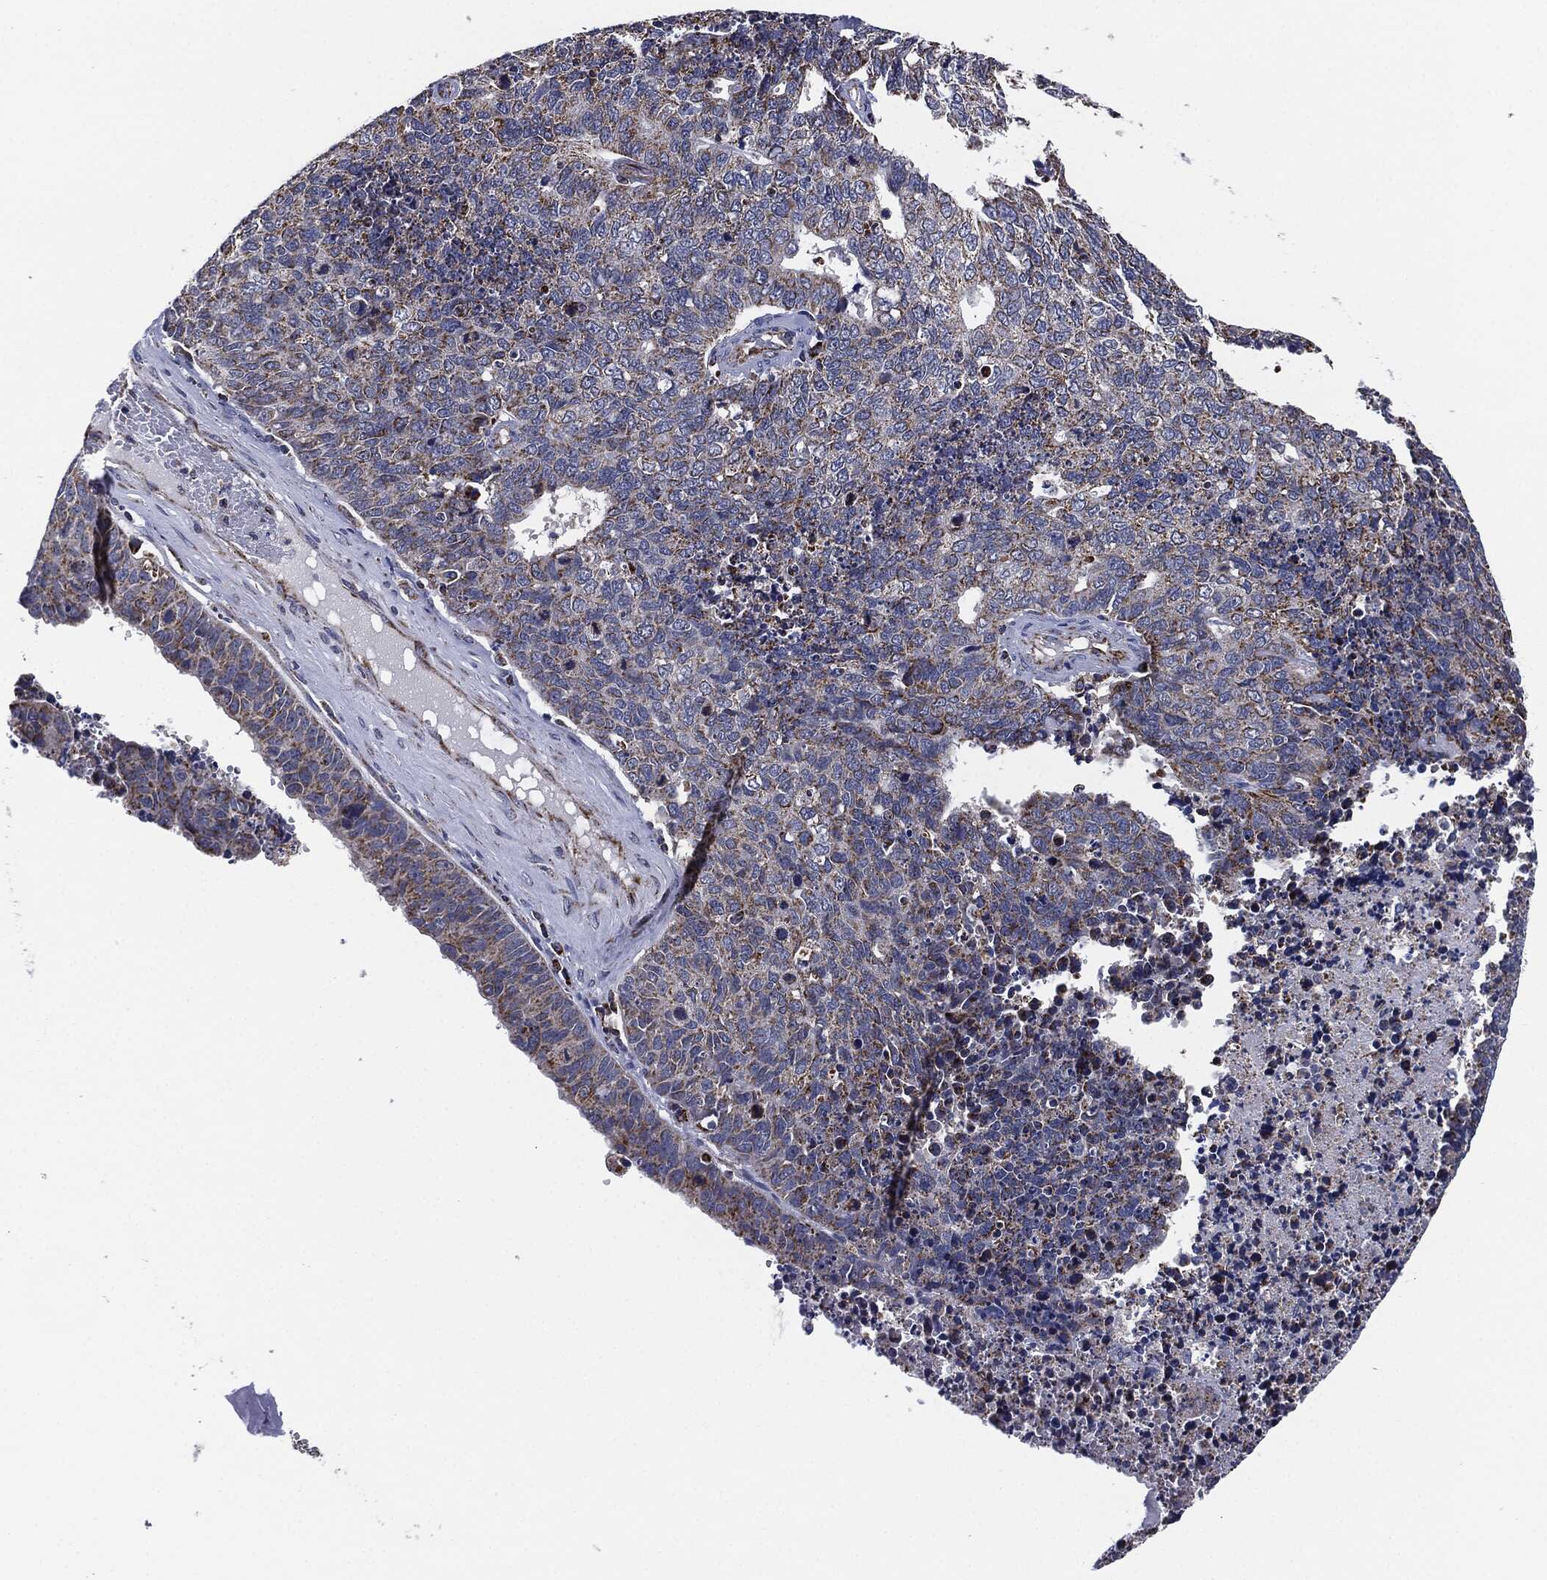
{"staining": {"intensity": "moderate", "quantity": "25%-75%", "location": "cytoplasmic/membranous"}, "tissue": "cervical cancer", "cell_type": "Tumor cells", "image_type": "cancer", "snomed": [{"axis": "morphology", "description": "Squamous cell carcinoma, NOS"}, {"axis": "topography", "description": "Cervix"}], "caption": "Cervical squamous cell carcinoma stained with a protein marker displays moderate staining in tumor cells.", "gene": "NDUFV2", "patient": {"sex": "female", "age": 63}}